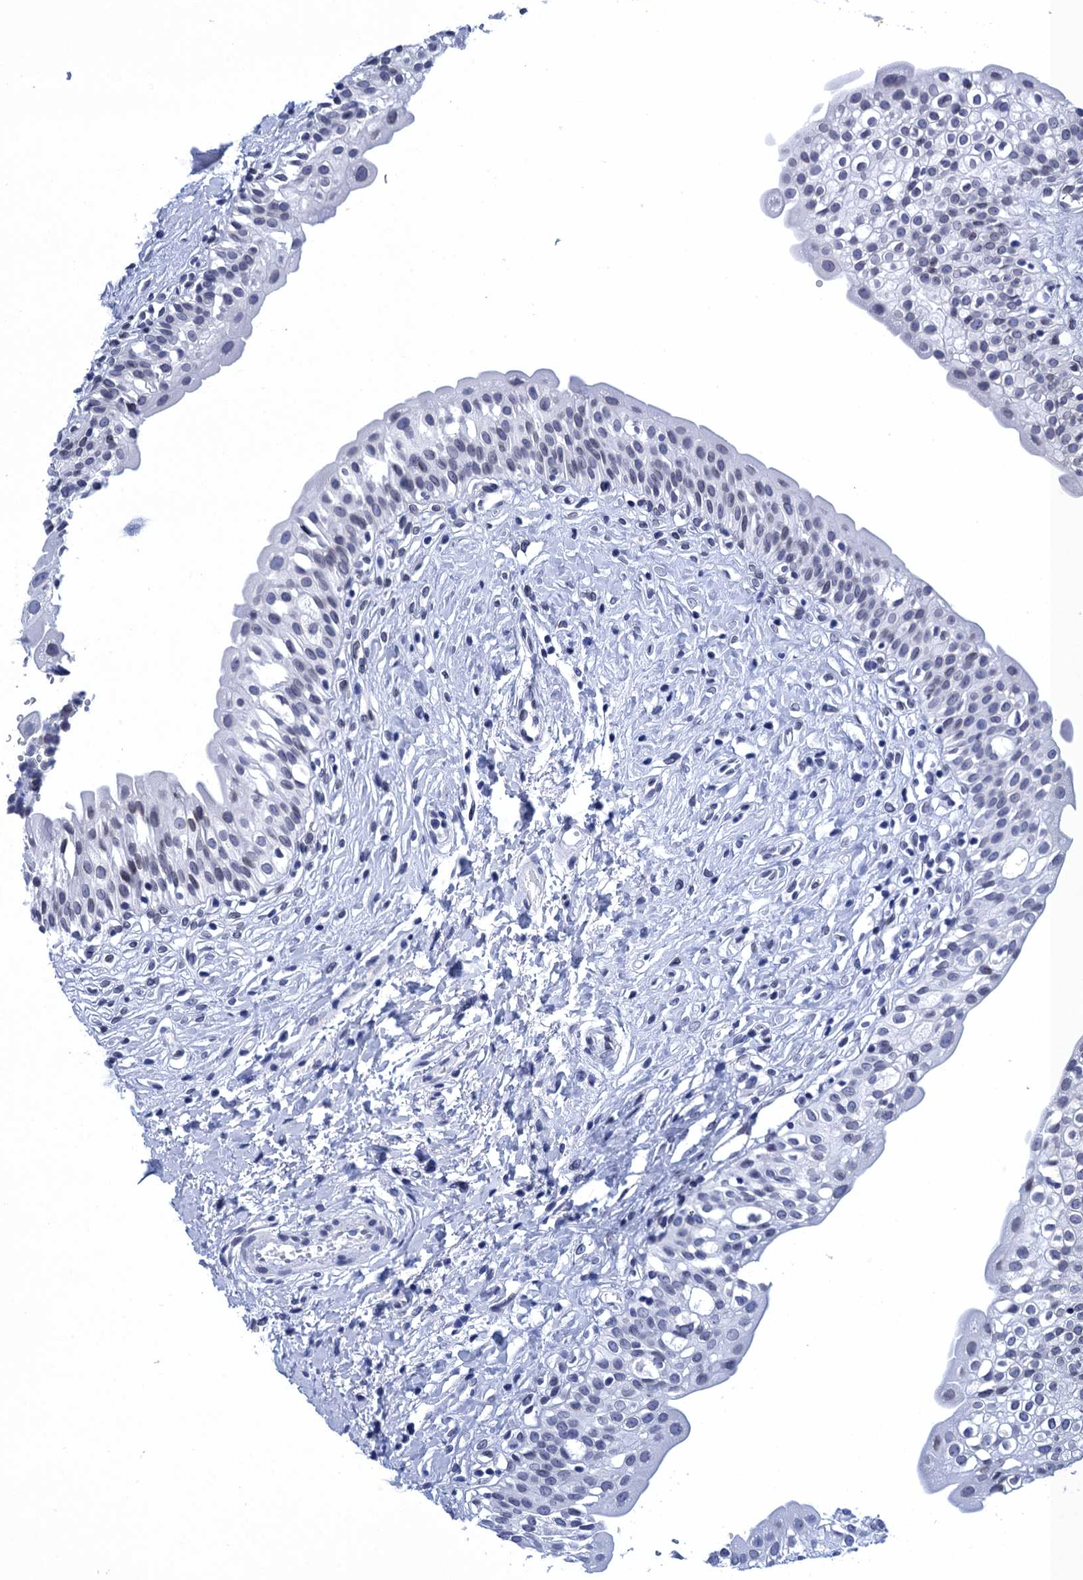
{"staining": {"intensity": "negative", "quantity": "none", "location": "none"}, "tissue": "urinary bladder", "cell_type": "Urothelial cells", "image_type": "normal", "snomed": [{"axis": "morphology", "description": "Normal tissue, NOS"}, {"axis": "topography", "description": "Urinary bladder"}], "caption": "Human urinary bladder stained for a protein using immunohistochemistry shows no staining in urothelial cells.", "gene": "METTL25", "patient": {"sex": "male", "age": 51}}